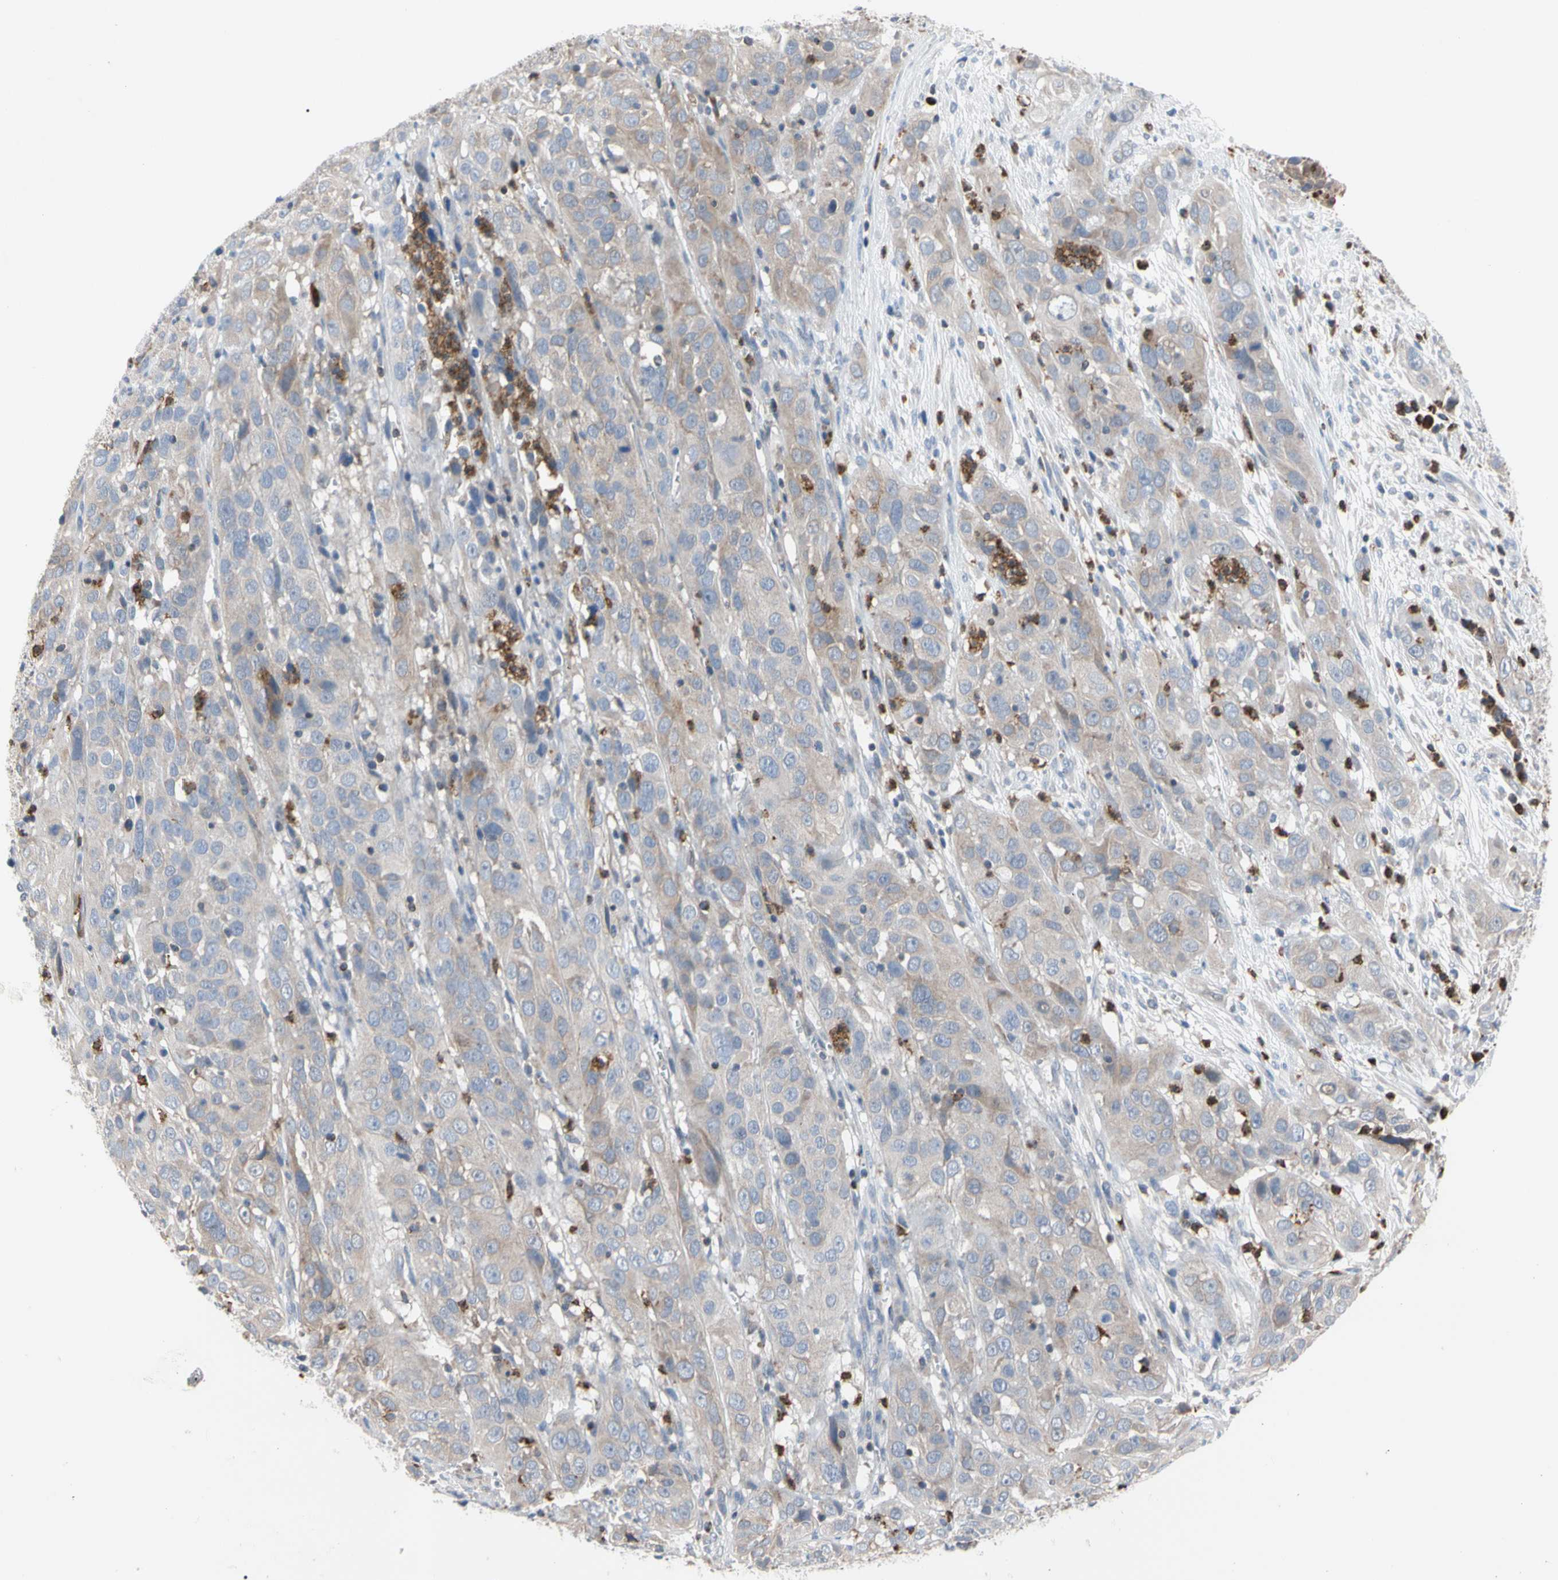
{"staining": {"intensity": "weak", "quantity": "25%-75%", "location": "cytoplasmic/membranous"}, "tissue": "cervical cancer", "cell_type": "Tumor cells", "image_type": "cancer", "snomed": [{"axis": "morphology", "description": "Squamous cell carcinoma, NOS"}, {"axis": "topography", "description": "Cervix"}], "caption": "A brown stain highlights weak cytoplasmic/membranous expression of a protein in cervical cancer (squamous cell carcinoma) tumor cells.", "gene": "MCL1", "patient": {"sex": "female", "age": 32}}